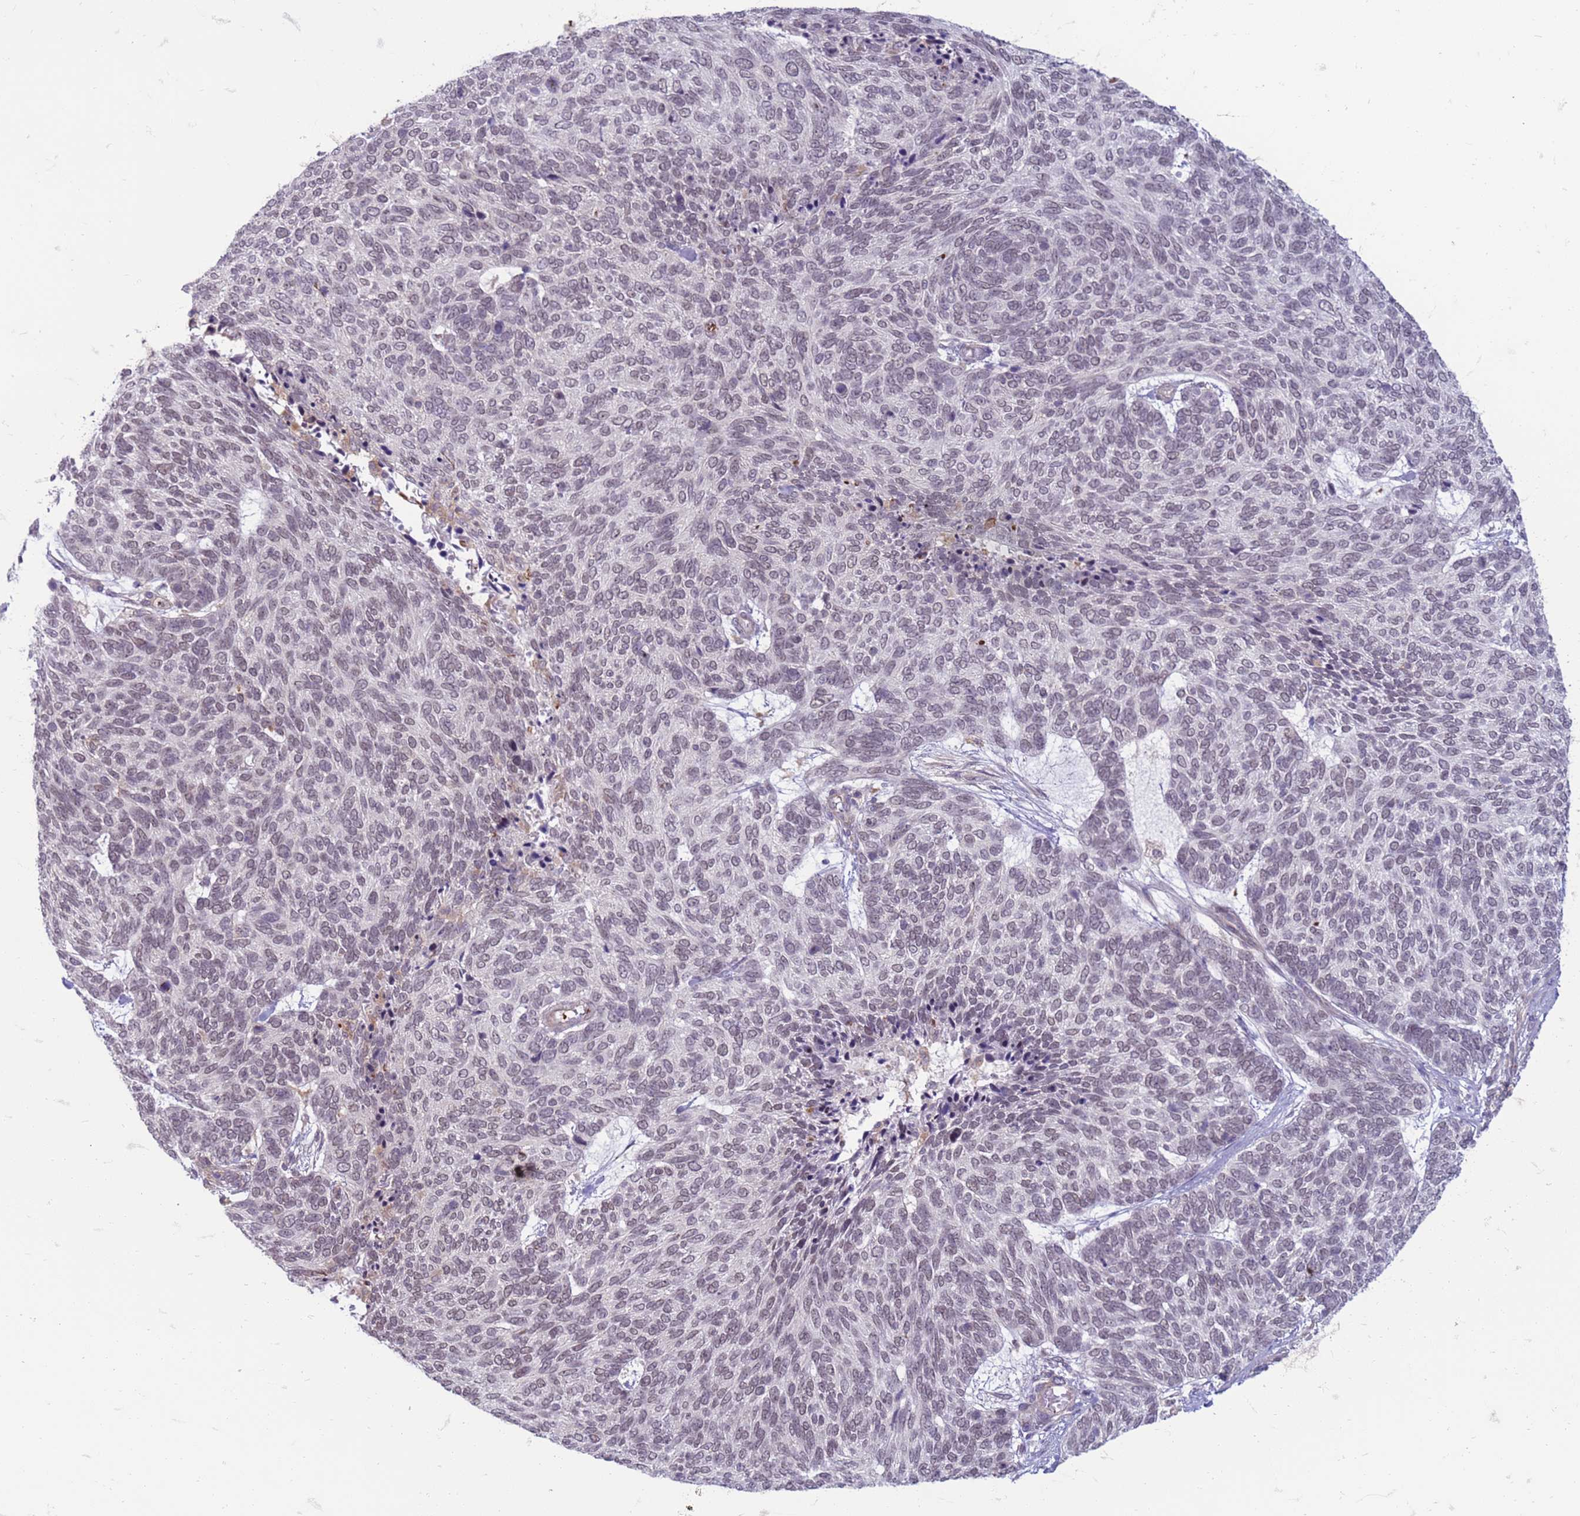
{"staining": {"intensity": "negative", "quantity": "none", "location": "none"}, "tissue": "skin cancer", "cell_type": "Tumor cells", "image_type": "cancer", "snomed": [{"axis": "morphology", "description": "Basal cell carcinoma"}, {"axis": "topography", "description": "Skin"}], "caption": "Immunohistochemistry image of neoplastic tissue: basal cell carcinoma (skin) stained with DAB (3,3'-diaminobenzidine) demonstrates no significant protein positivity in tumor cells.", "gene": "SLC15A3", "patient": {"sex": "female", "age": 65}}